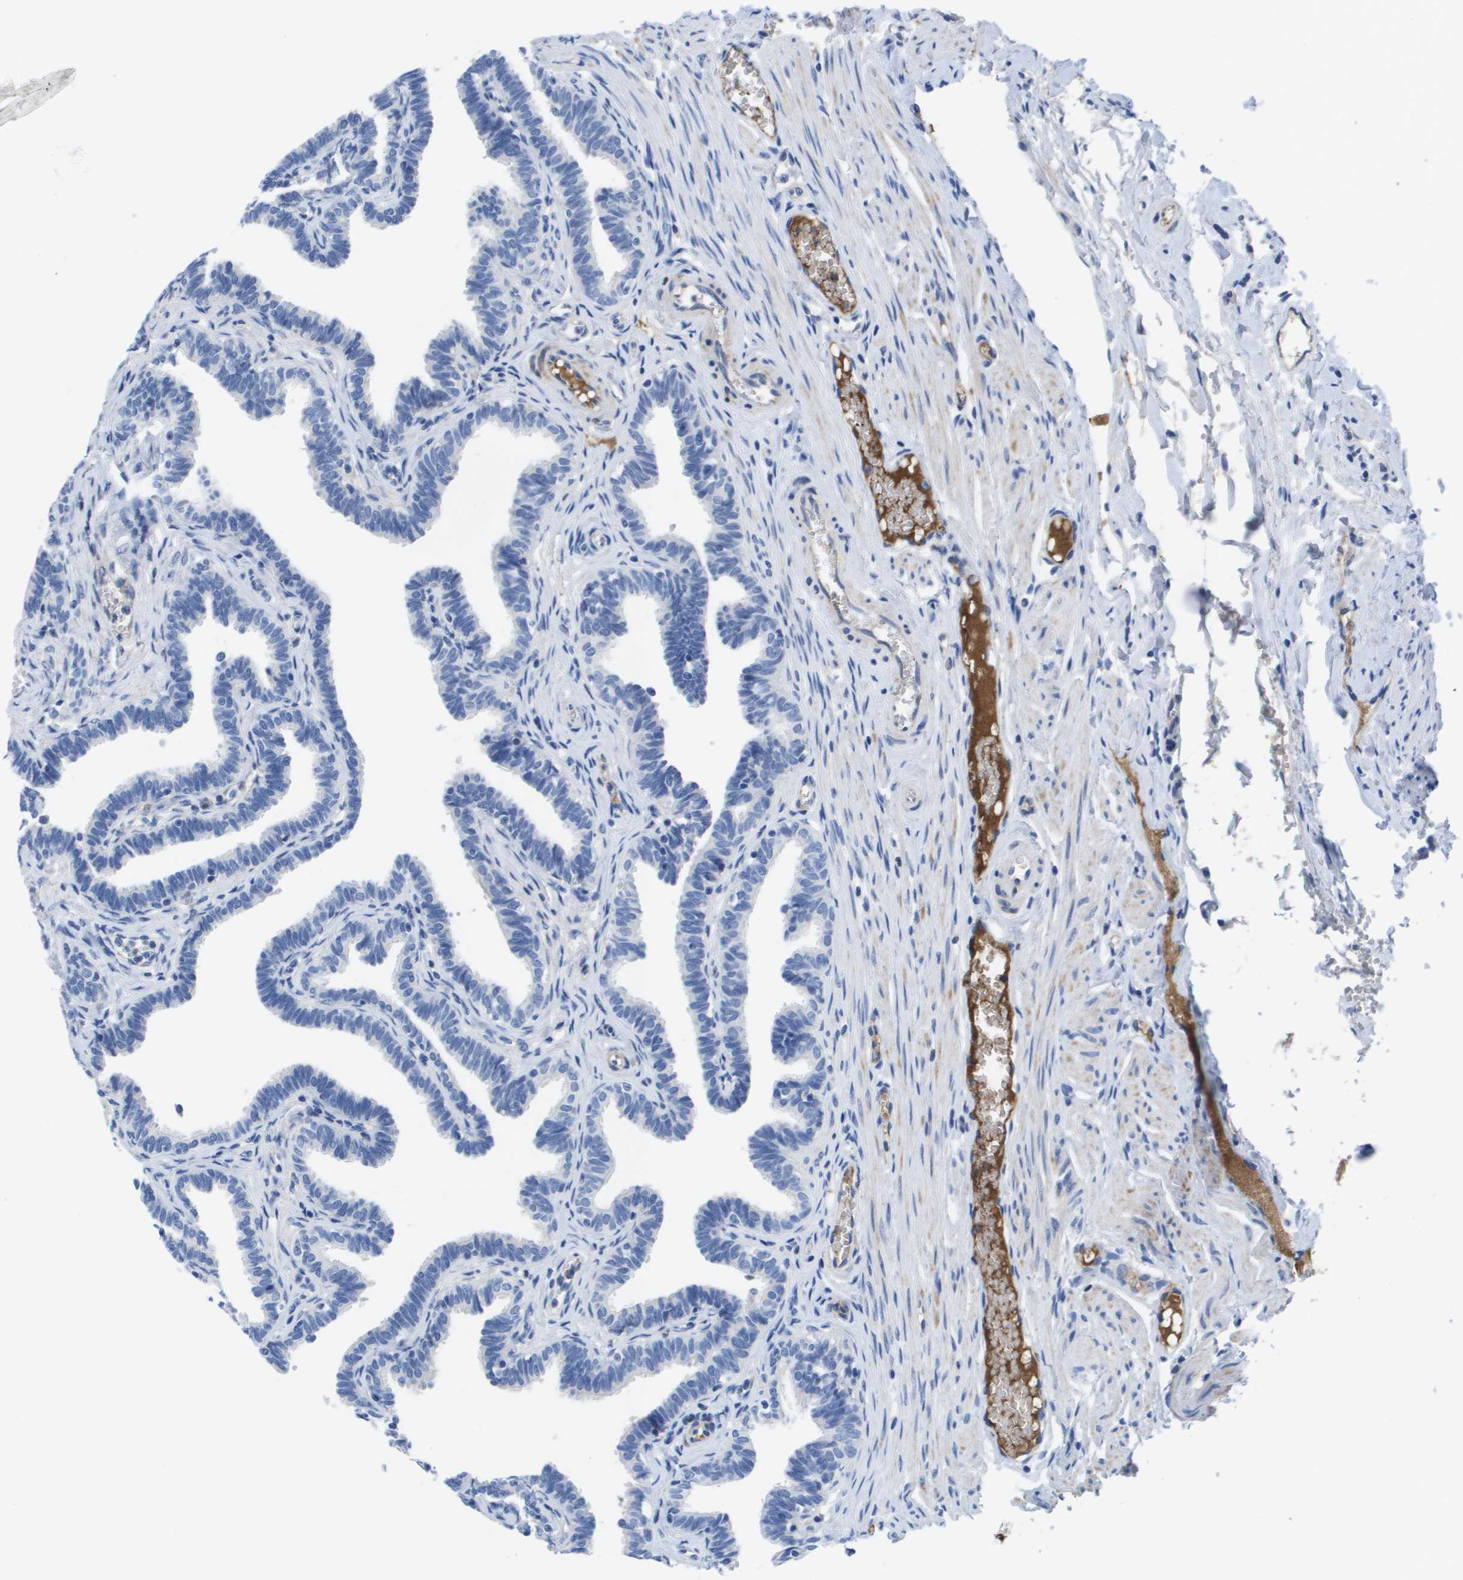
{"staining": {"intensity": "negative", "quantity": "none", "location": "none"}, "tissue": "fallopian tube", "cell_type": "Glandular cells", "image_type": "normal", "snomed": [{"axis": "morphology", "description": "Normal tissue, NOS"}, {"axis": "topography", "description": "Fallopian tube"}, {"axis": "topography", "description": "Ovary"}], "caption": "IHC micrograph of normal human fallopian tube stained for a protein (brown), which displays no staining in glandular cells.", "gene": "APOA1", "patient": {"sex": "female", "age": 23}}